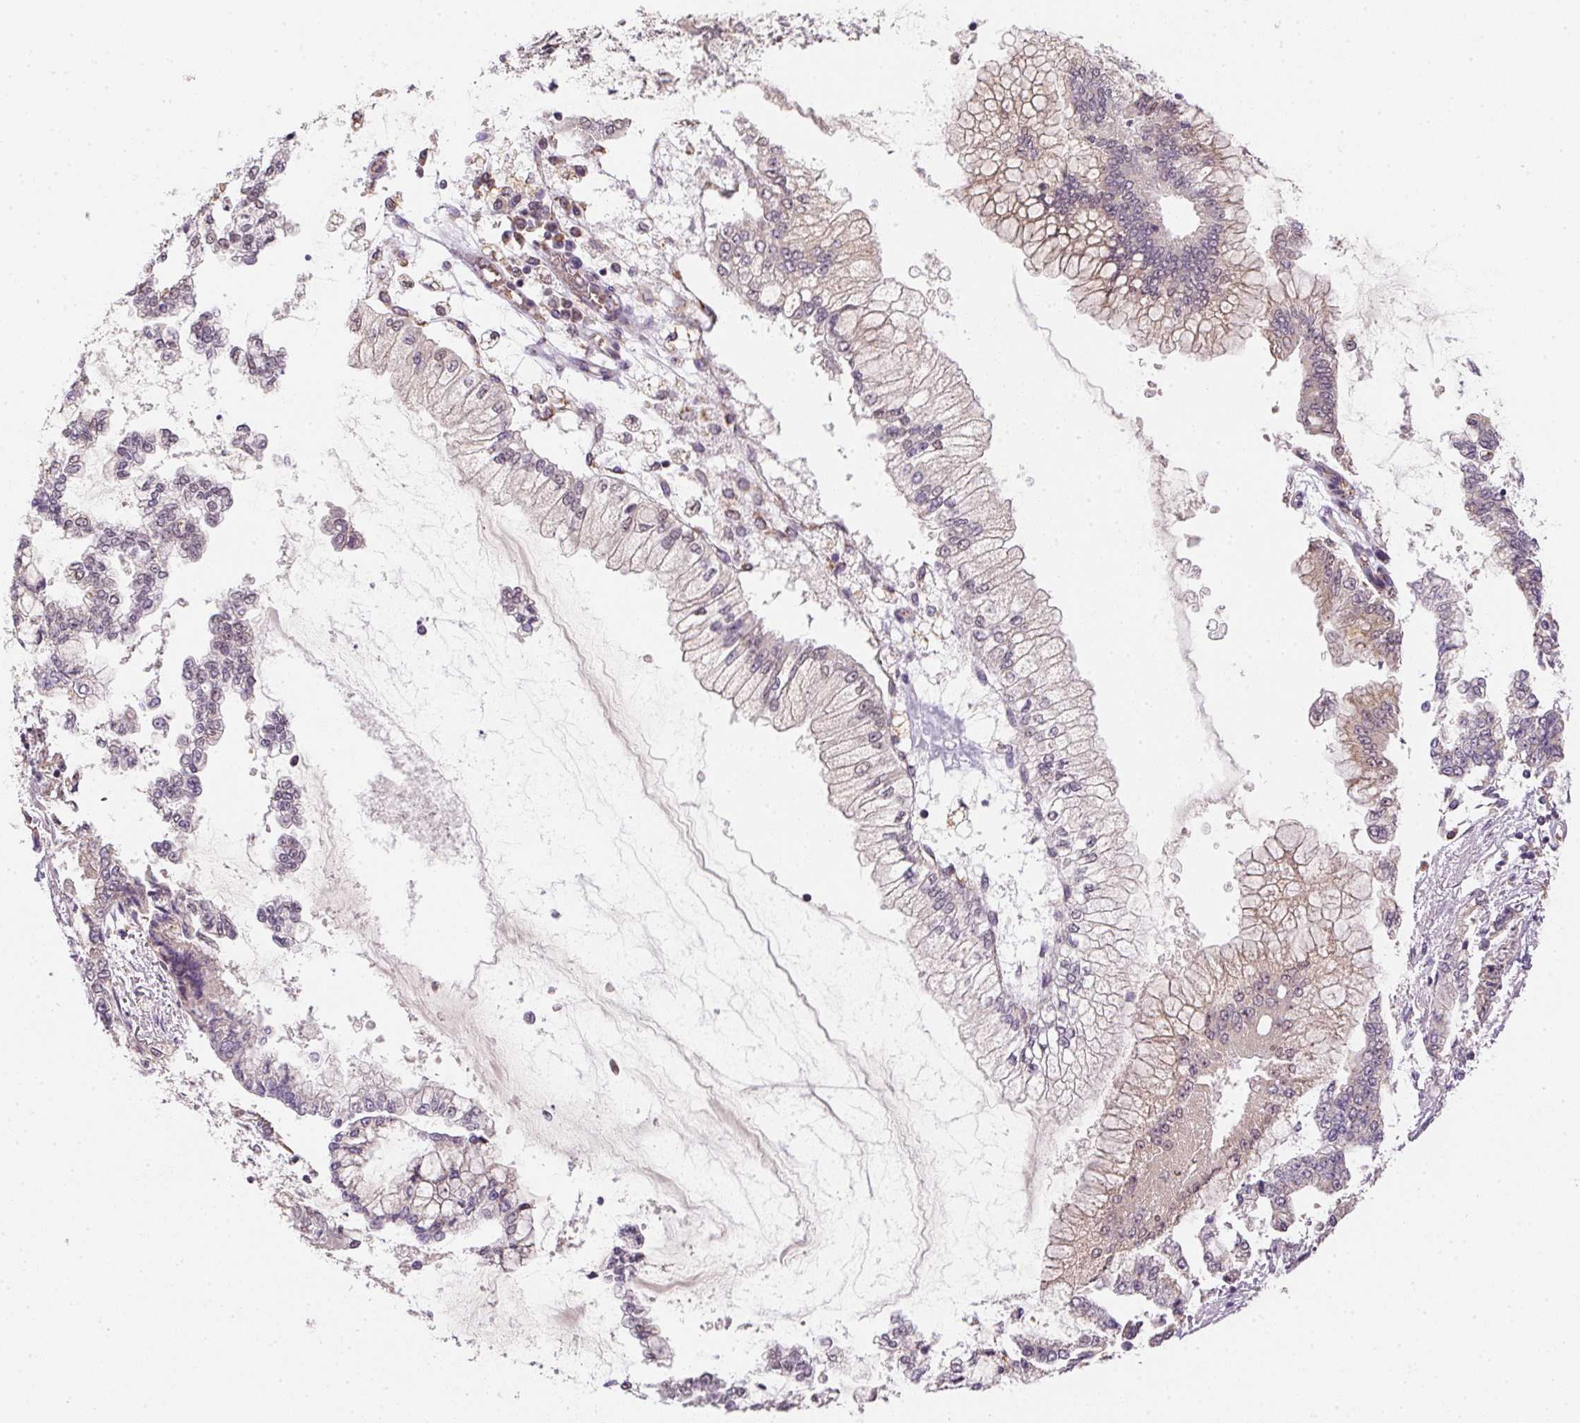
{"staining": {"intensity": "weak", "quantity": "<25%", "location": "cytoplasmic/membranous"}, "tissue": "stomach cancer", "cell_type": "Tumor cells", "image_type": "cancer", "snomed": [{"axis": "morphology", "description": "Adenocarcinoma, NOS"}, {"axis": "topography", "description": "Stomach, upper"}], "caption": "Tumor cells are negative for brown protein staining in stomach cancer (adenocarcinoma).", "gene": "METTL13", "patient": {"sex": "female", "age": 74}}